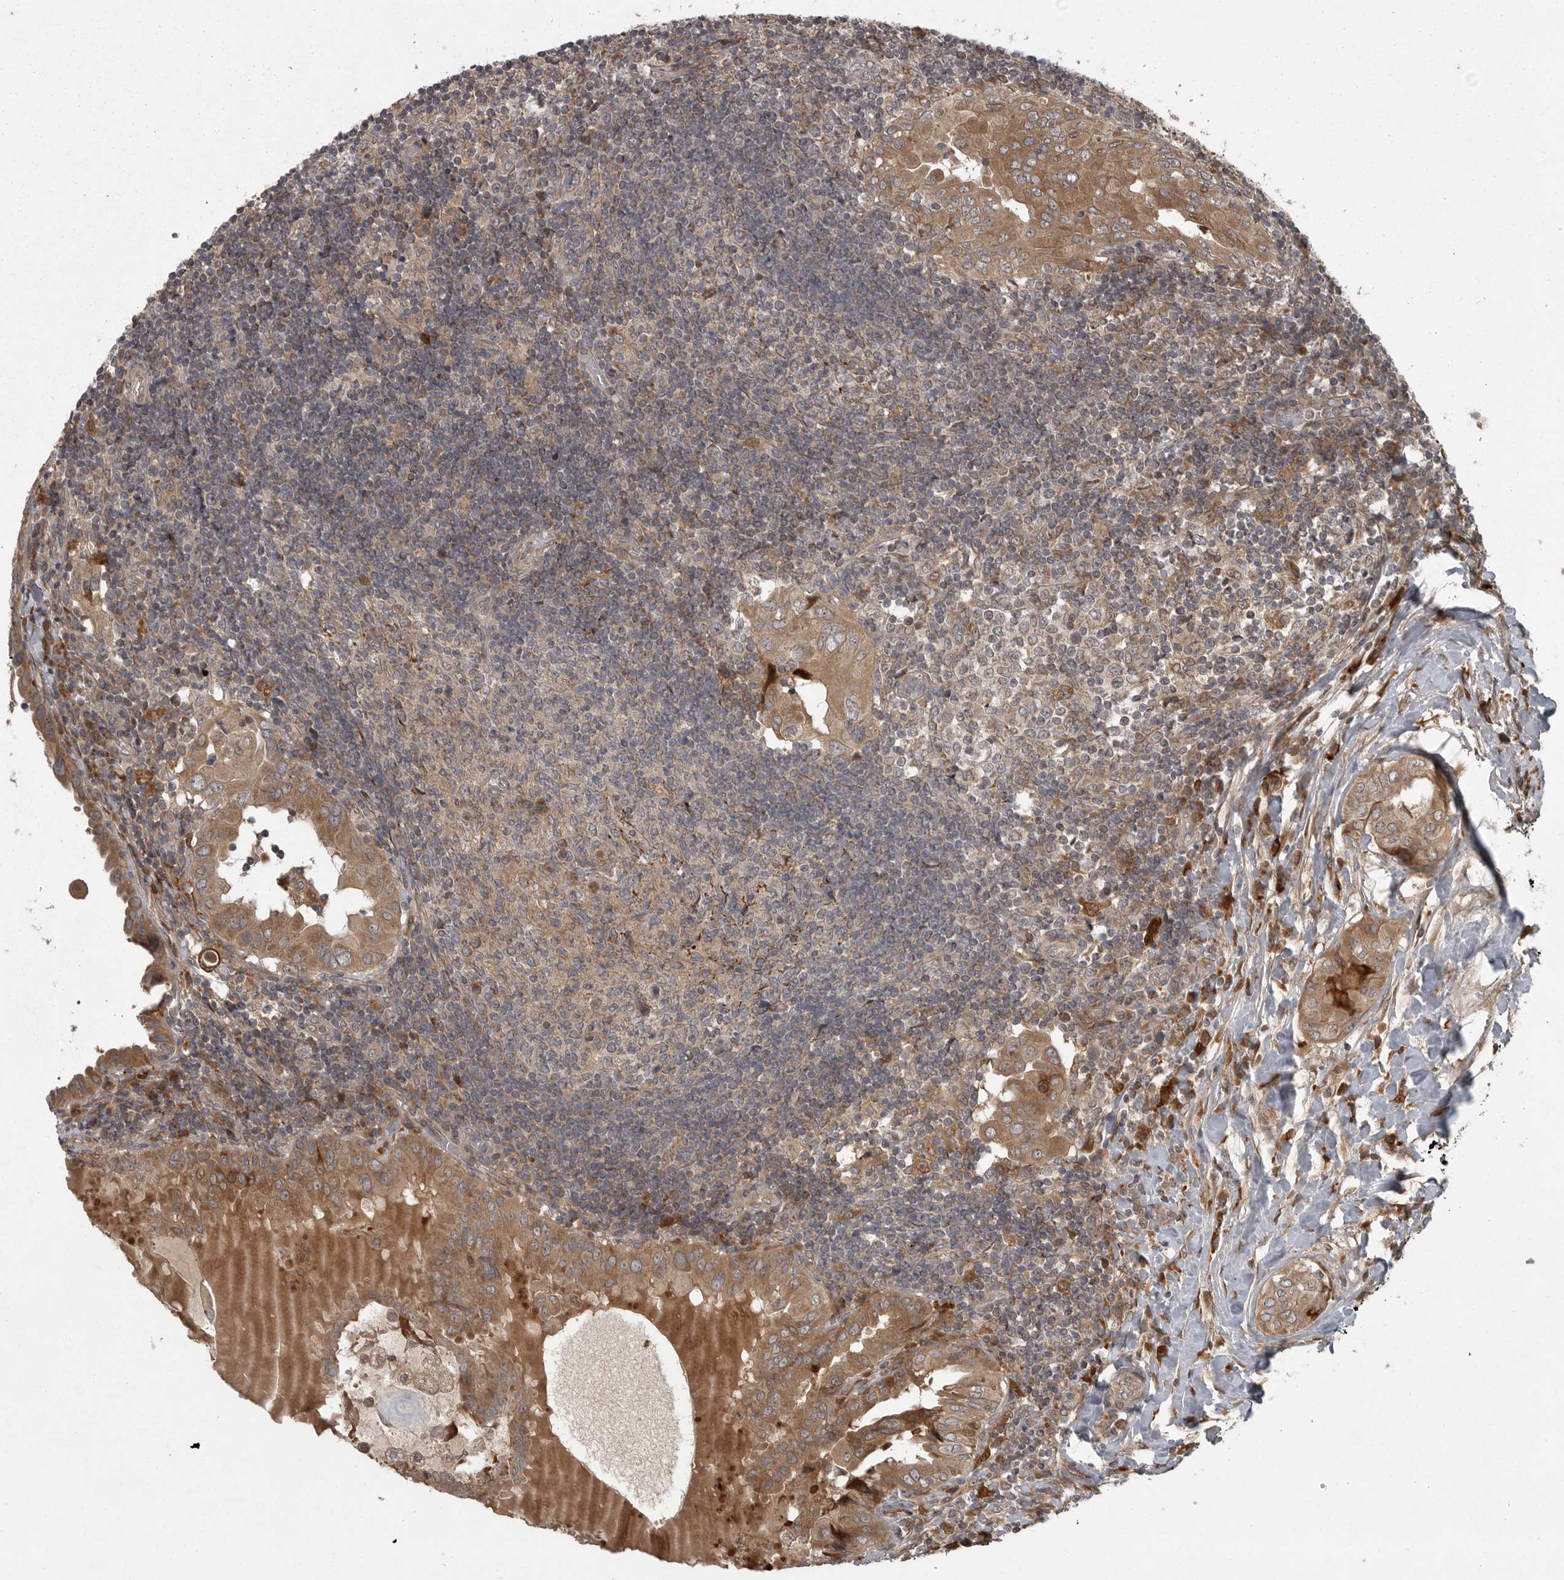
{"staining": {"intensity": "moderate", "quantity": ">75%", "location": "cytoplasmic/membranous"}, "tissue": "thyroid cancer", "cell_type": "Tumor cells", "image_type": "cancer", "snomed": [{"axis": "morphology", "description": "Papillary adenocarcinoma, NOS"}, {"axis": "topography", "description": "Thyroid gland"}], "caption": "High-magnification brightfield microscopy of thyroid papillary adenocarcinoma stained with DAB (3,3'-diaminobenzidine) (brown) and counterstained with hematoxylin (blue). tumor cells exhibit moderate cytoplasmic/membranous expression is present in about>75% of cells.", "gene": "GPR31", "patient": {"sex": "male", "age": 33}}